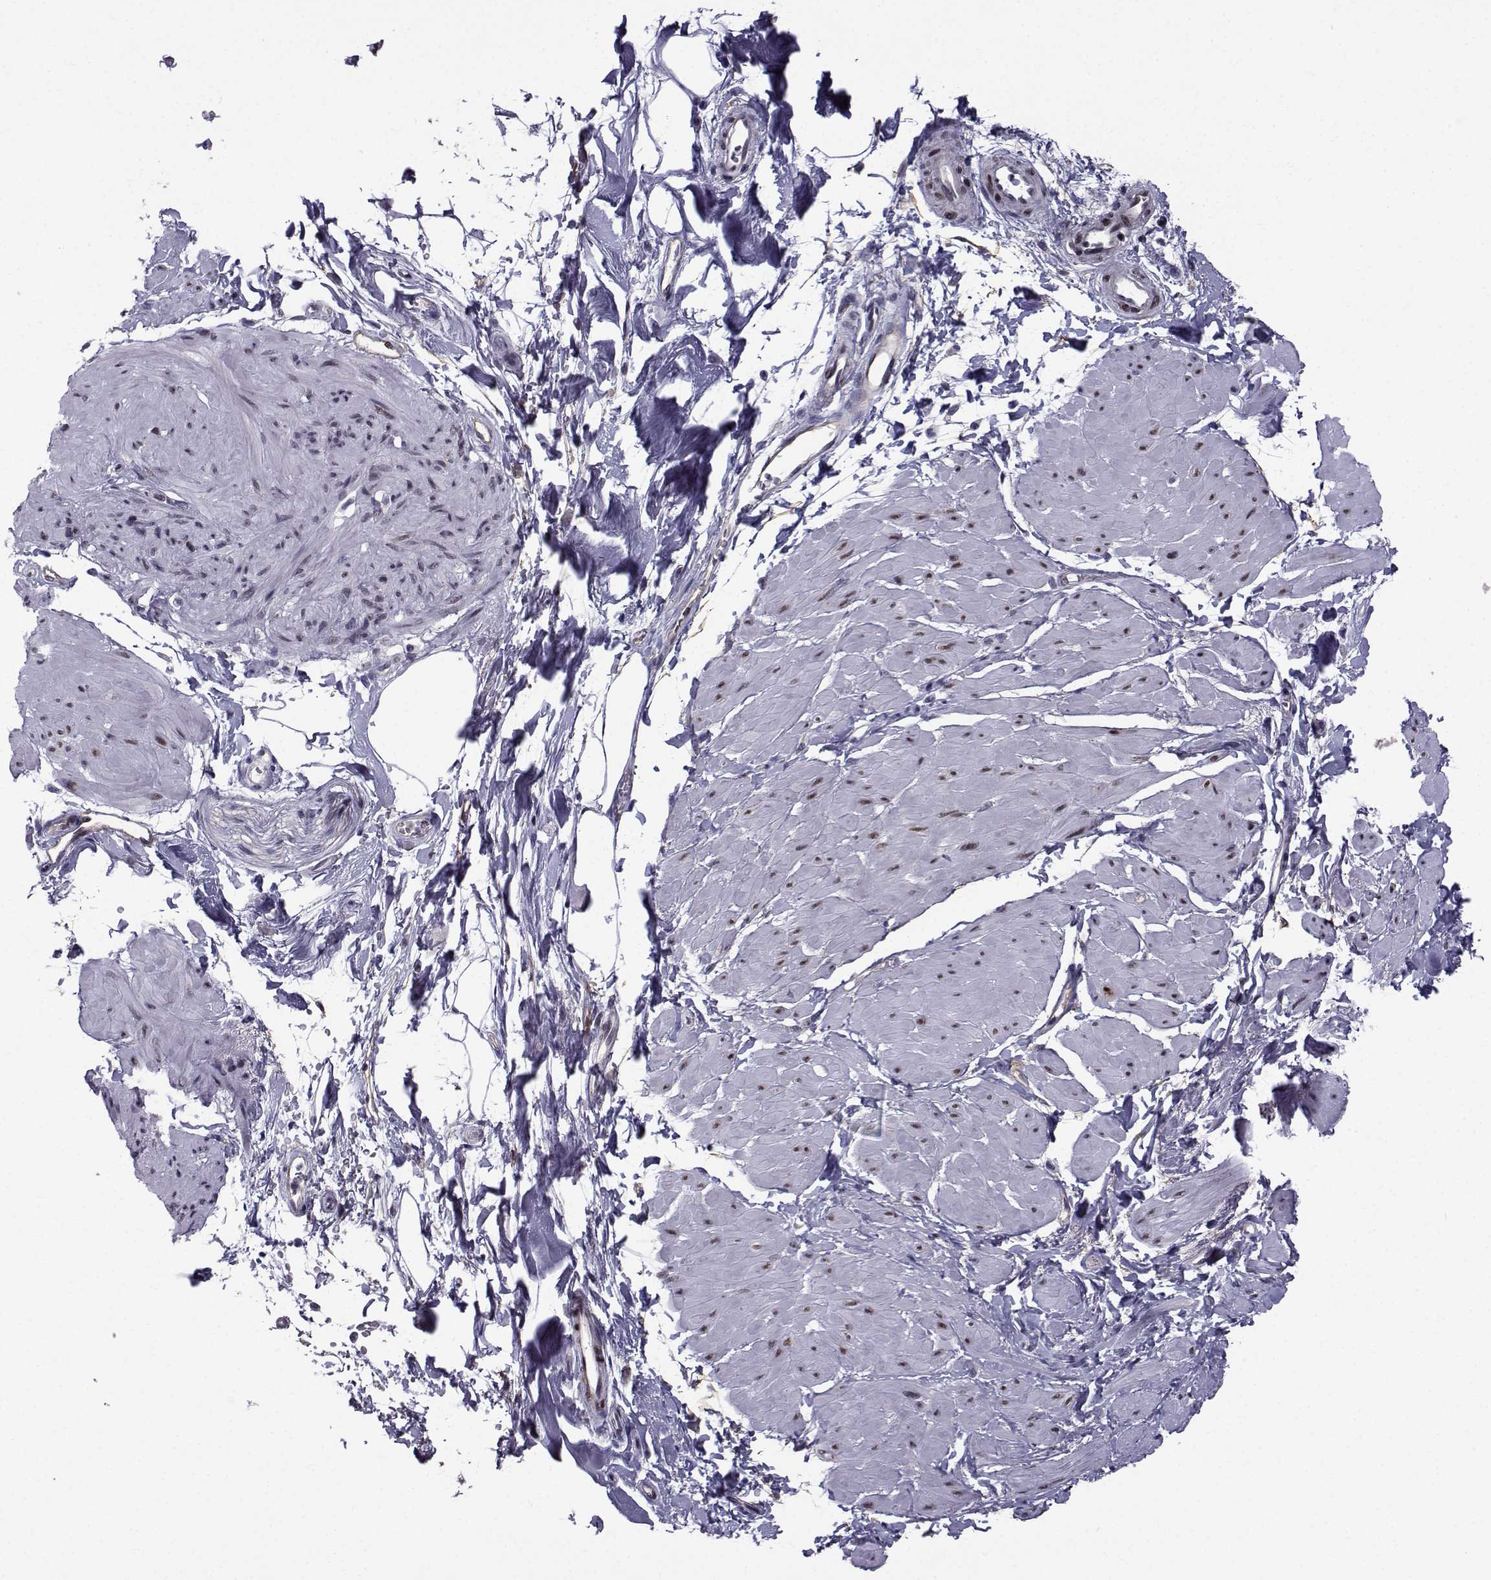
{"staining": {"intensity": "moderate", "quantity": "<25%", "location": "nuclear"}, "tissue": "smooth muscle", "cell_type": "Smooth muscle cells", "image_type": "normal", "snomed": [{"axis": "morphology", "description": "Normal tissue, NOS"}, {"axis": "topography", "description": "Adipose tissue"}, {"axis": "topography", "description": "Smooth muscle"}, {"axis": "topography", "description": "Peripheral nerve tissue"}], "caption": "Protein expression analysis of normal smooth muscle demonstrates moderate nuclear expression in about <25% of smooth muscle cells.", "gene": "RBM24", "patient": {"sex": "male", "age": 83}}